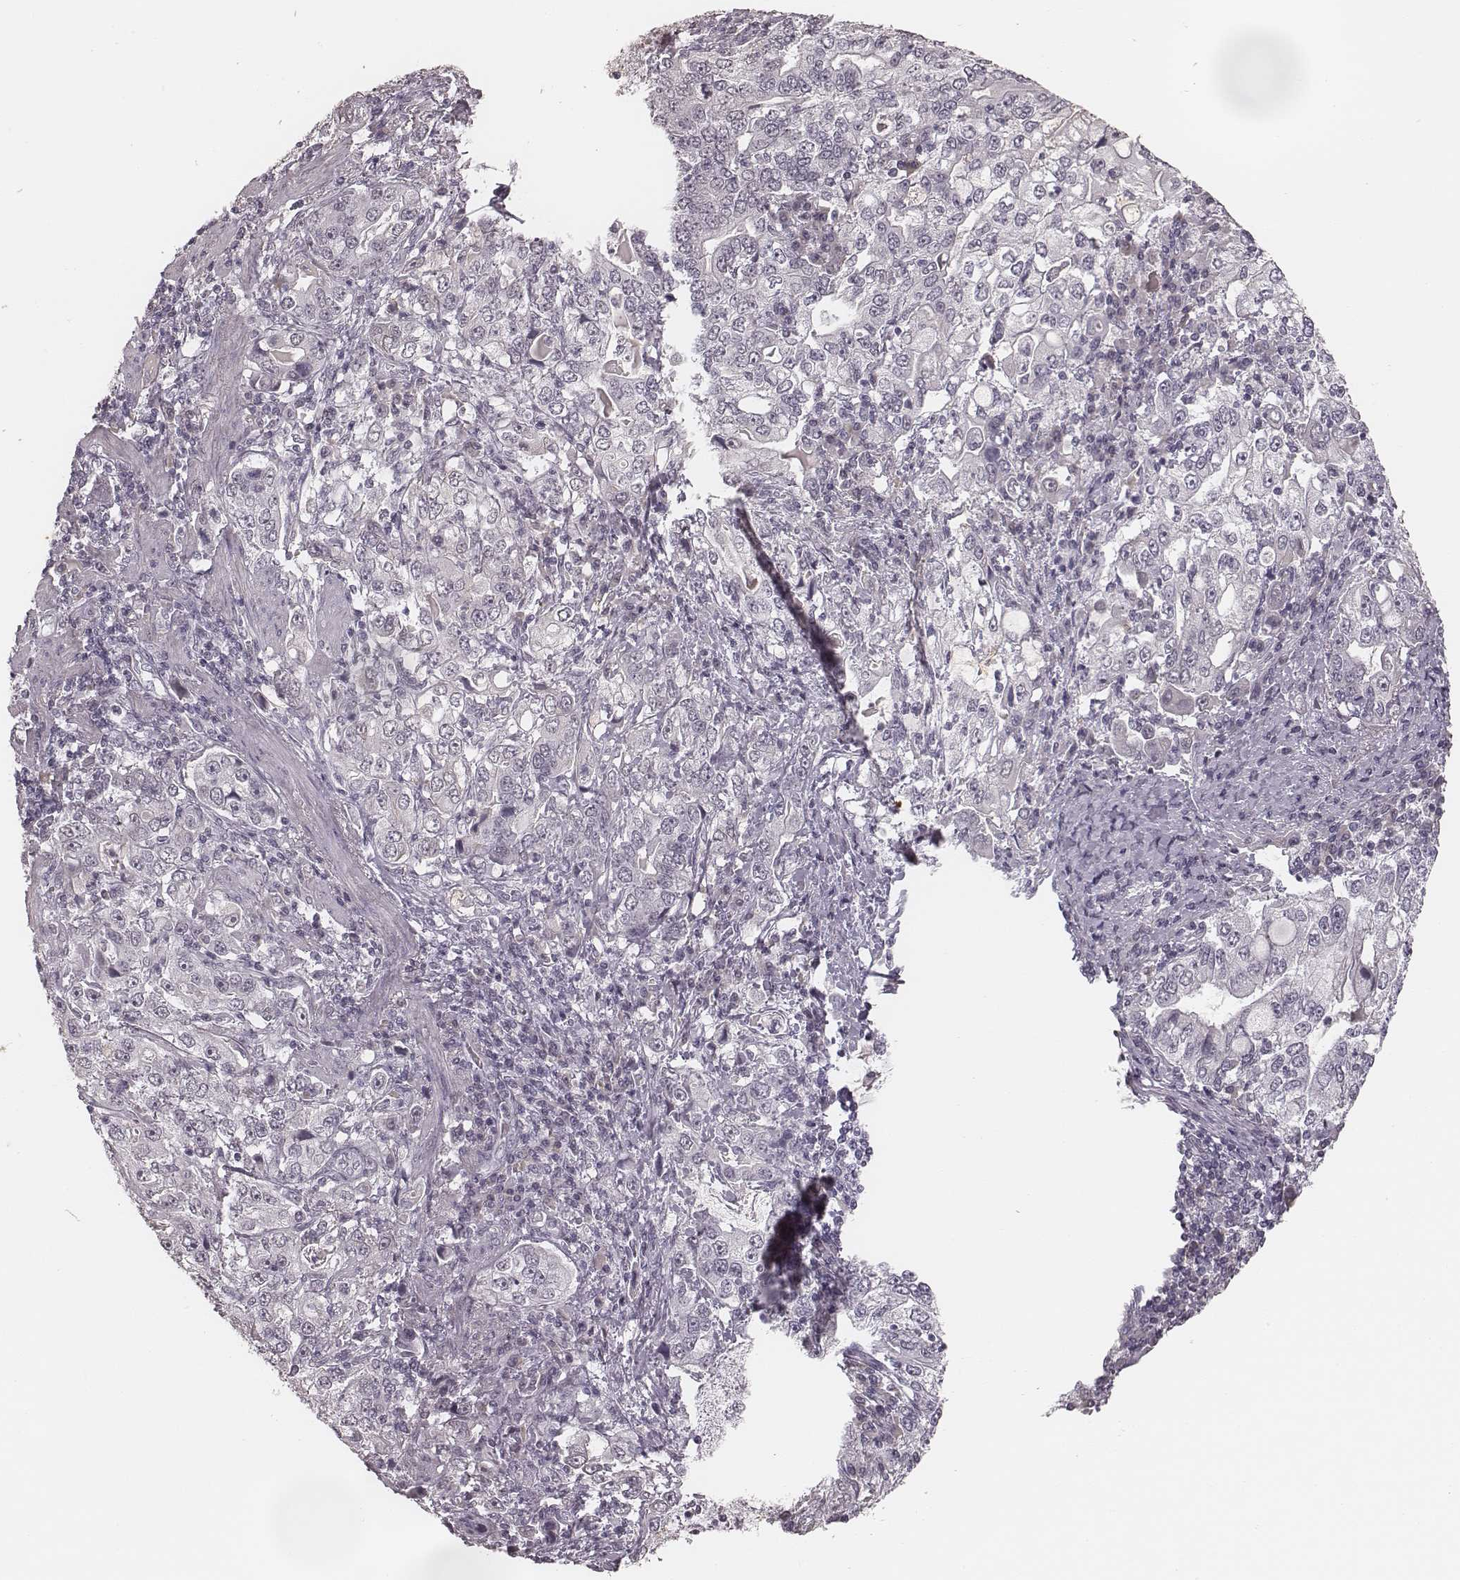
{"staining": {"intensity": "negative", "quantity": "none", "location": "none"}, "tissue": "stomach cancer", "cell_type": "Tumor cells", "image_type": "cancer", "snomed": [{"axis": "morphology", "description": "Adenocarcinoma, NOS"}, {"axis": "topography", "description": "Stomach, lower"}], "caption": "Adenocarcinoma (stomach) was stained to show a protein in brown. There is no significant positivity in tumor cells.", "gene": "MSX1", "patient": {"sex": "female", "age": 72}}